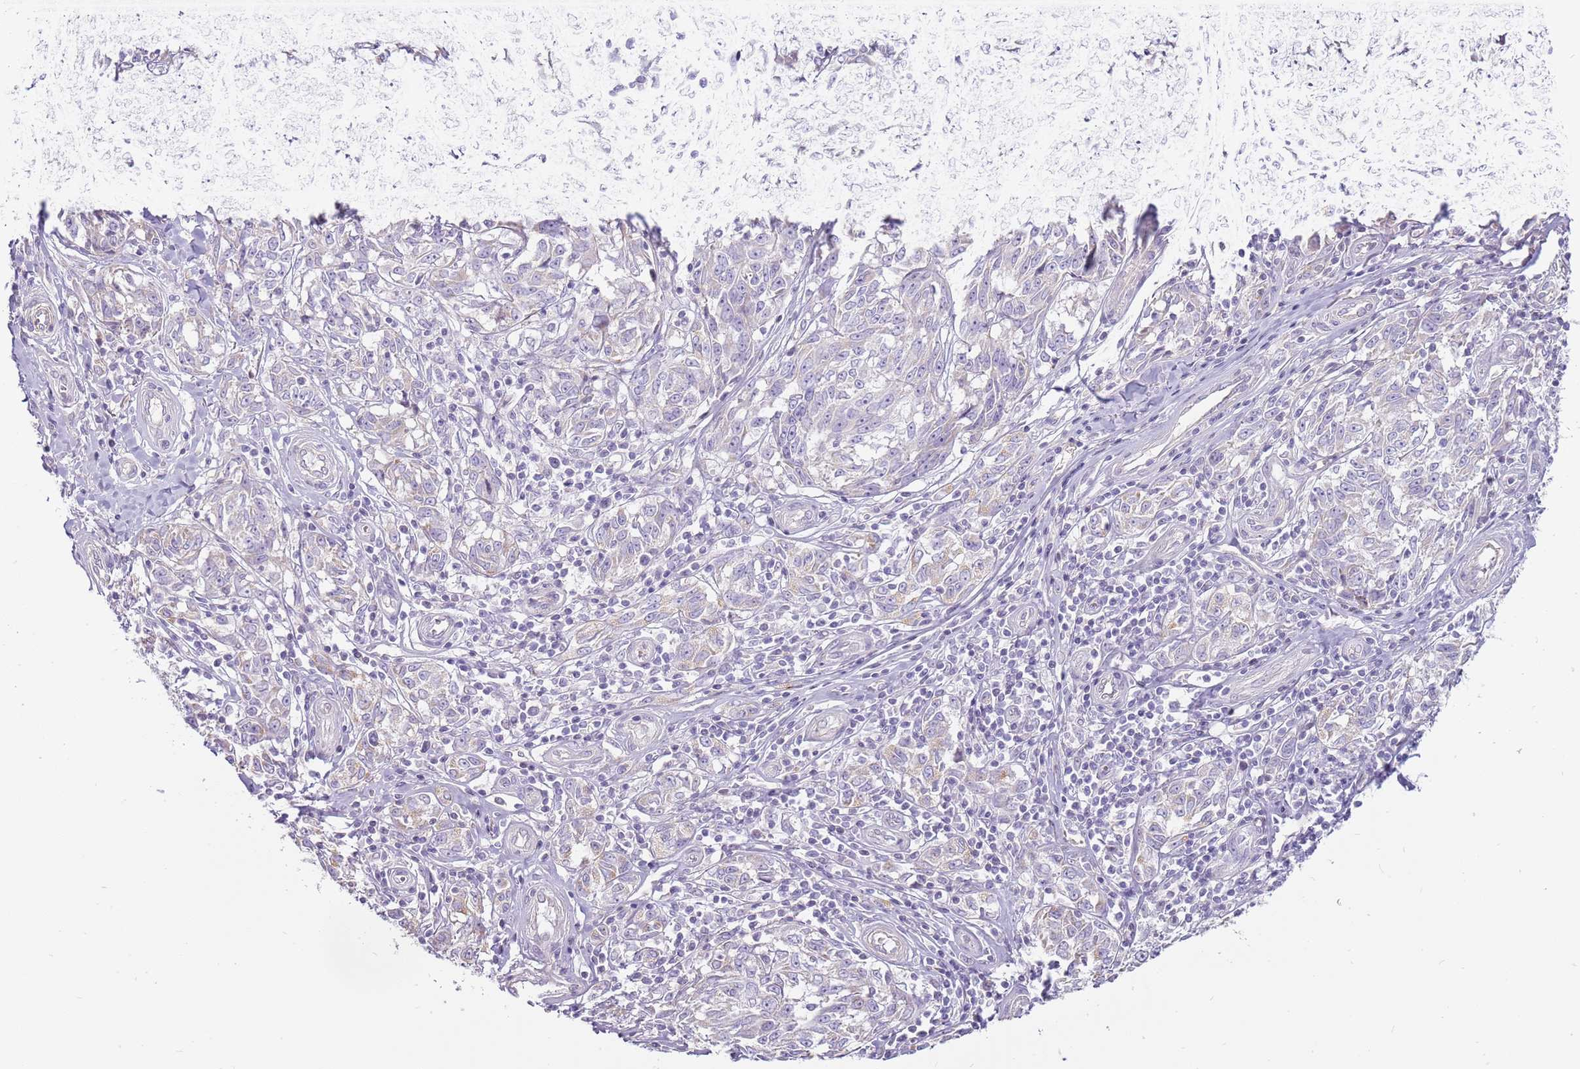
{"staining": {"intensity": "negative", "quantity": "none", "location": "none"}, "tissue": "melanoma", "cell_type": "Tumor cells", "image_type": "cancer", "snomed": [{"axis": "morphology", "description": "Normal tissue, NOS"}, {"axis": "morphology", "description": "Malignant melanoma, NOS"}, {"axis": "topography", "description": "Skin"}], "caption": "High magnification brightfield microscopy of malignant melanoma stained with DAB (3,3'-diaminobenzidine) (brown) and counterstained with hematoxylin (blue): tumor cells show no significant expression.", "gene": "MCUB", "patient": {"sex": "female", "age": 64}}